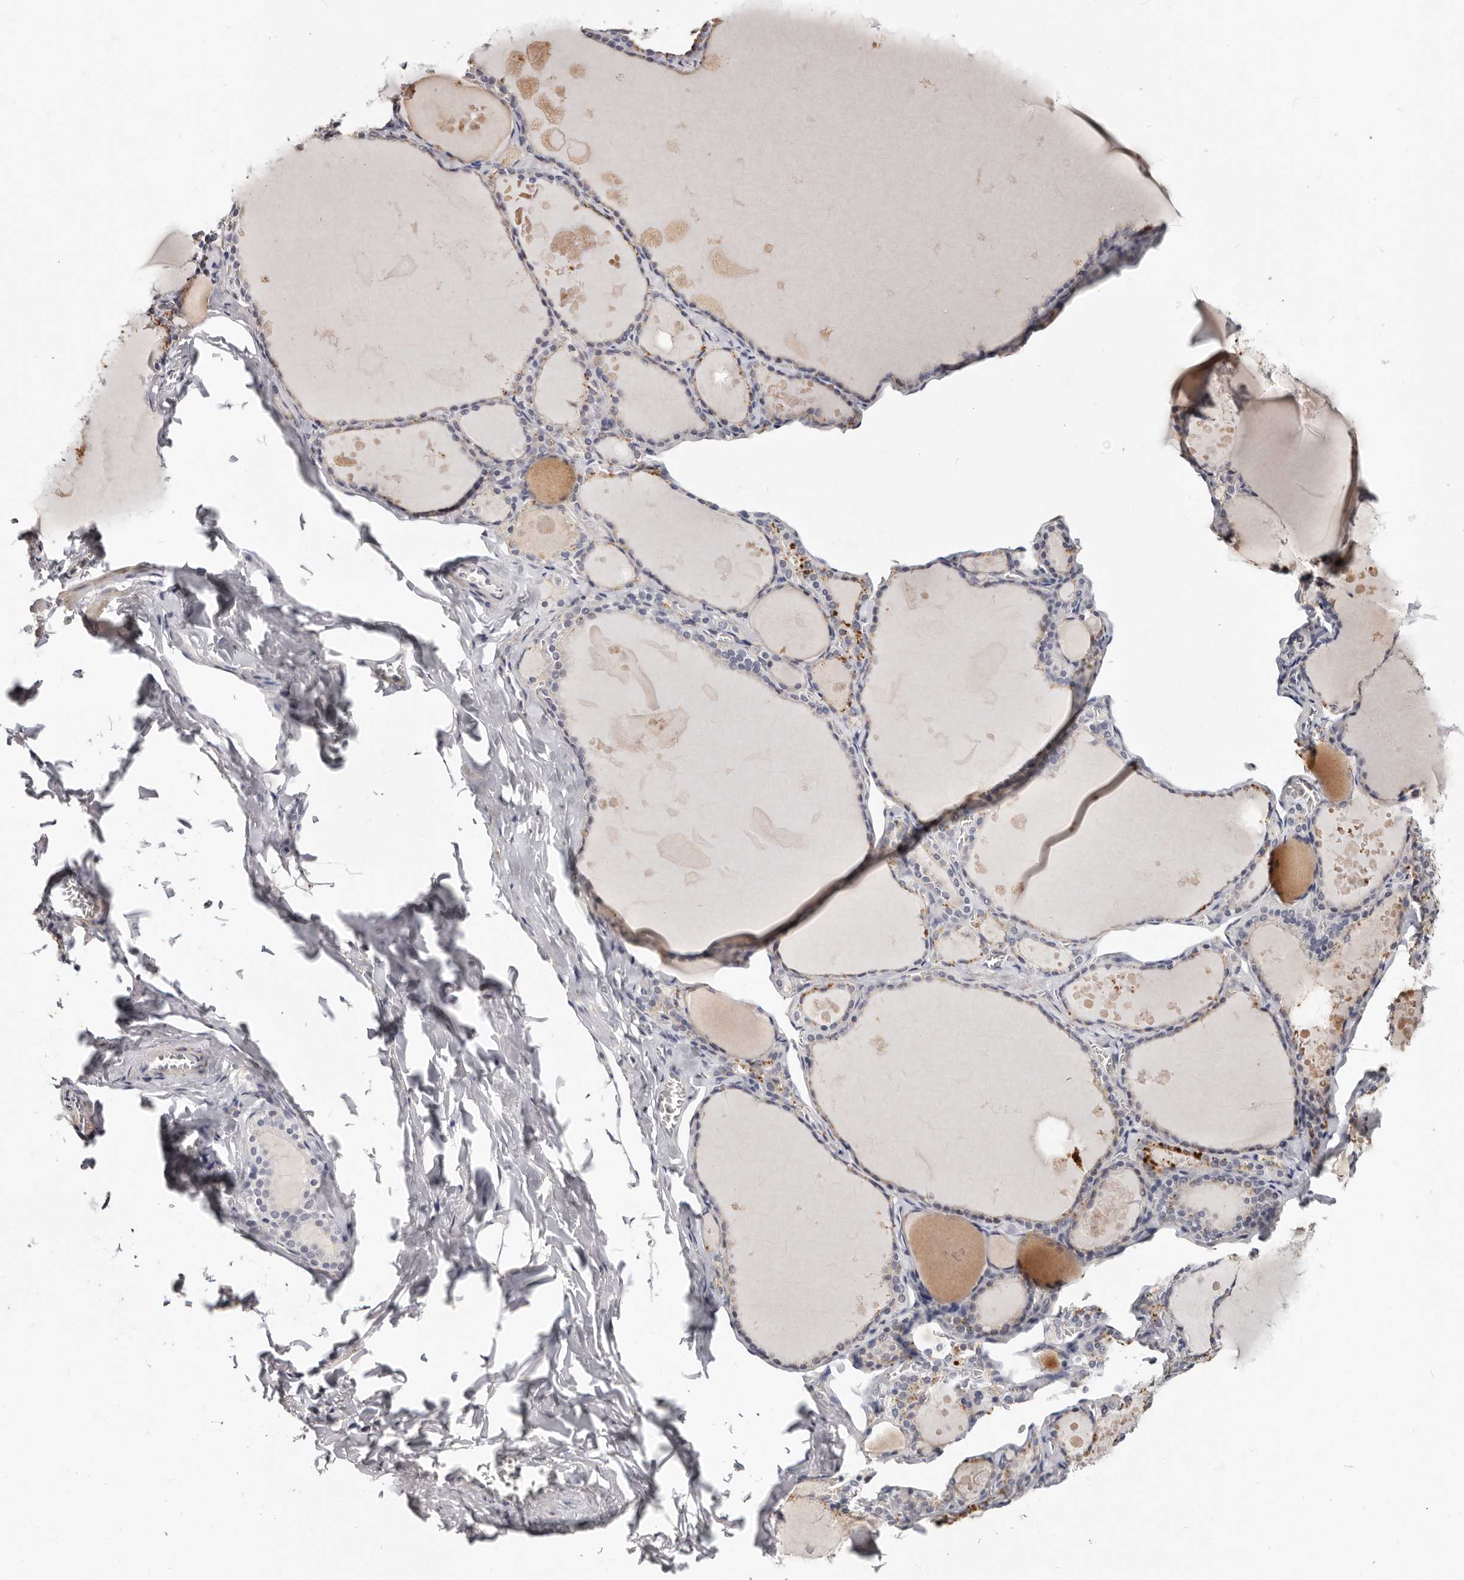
{"staining": {"intensity": "moderate", "quantity": "<25%", "location": "cytoplasmic/membranous"}, "tissue": "thyroid gland", "cell_type": "Glandular cells", "image_type": "normal", "snomed": [{"axis": "morphology", "description": "Normal tissue, NOS"}, {"axis": "topography", "description": "Thyroid gland"}], "caption": "Approximately <25% of glandular cells in unremarkable thyroid gland demonstrate moderate cytoplasmic/membranous protein expression as visualized by brown immunohistochemical staining.", "gene": "MRPS33", "patient": {"sex": "male", "age": 56}}